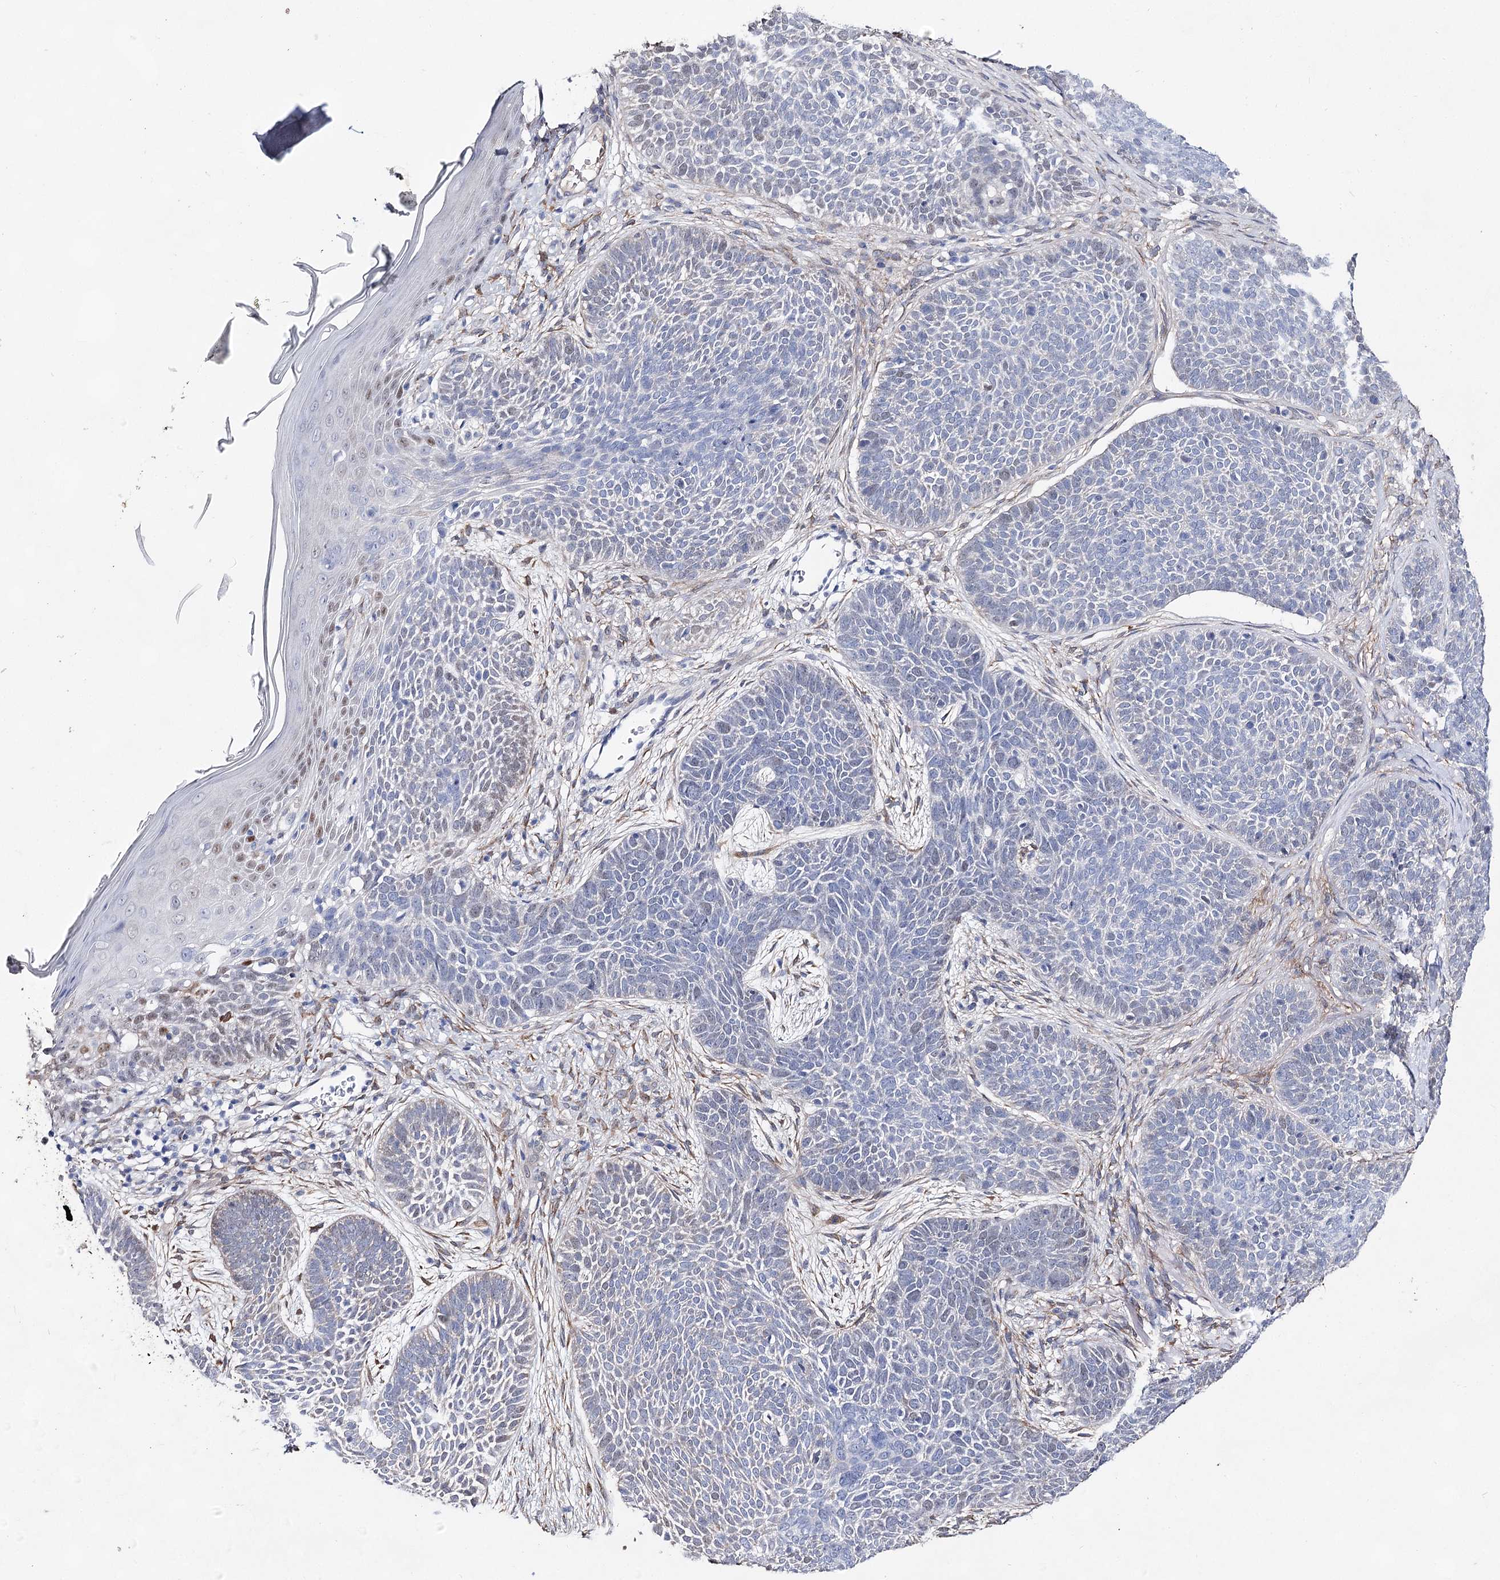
{"staining": {"intensity": "negative", "quantity": "none", "location": "none"}, "tissue": "skin cancer", "cell_type": "Tumor cells", "image_type": "cancer", "snomed": [{"axis": "morphology", "description": "Basal cell carcinoma"}, {"axis": "topography", "description": "Skin"}], "caption": "This micrograph is of skin cancer stained with IHC to label a protein in brown with the nuclei are counter-stained blue. There is no positivity in tumor cells.", "gene": "UGDH", "patient": {"sex": "male", "age": 85}}